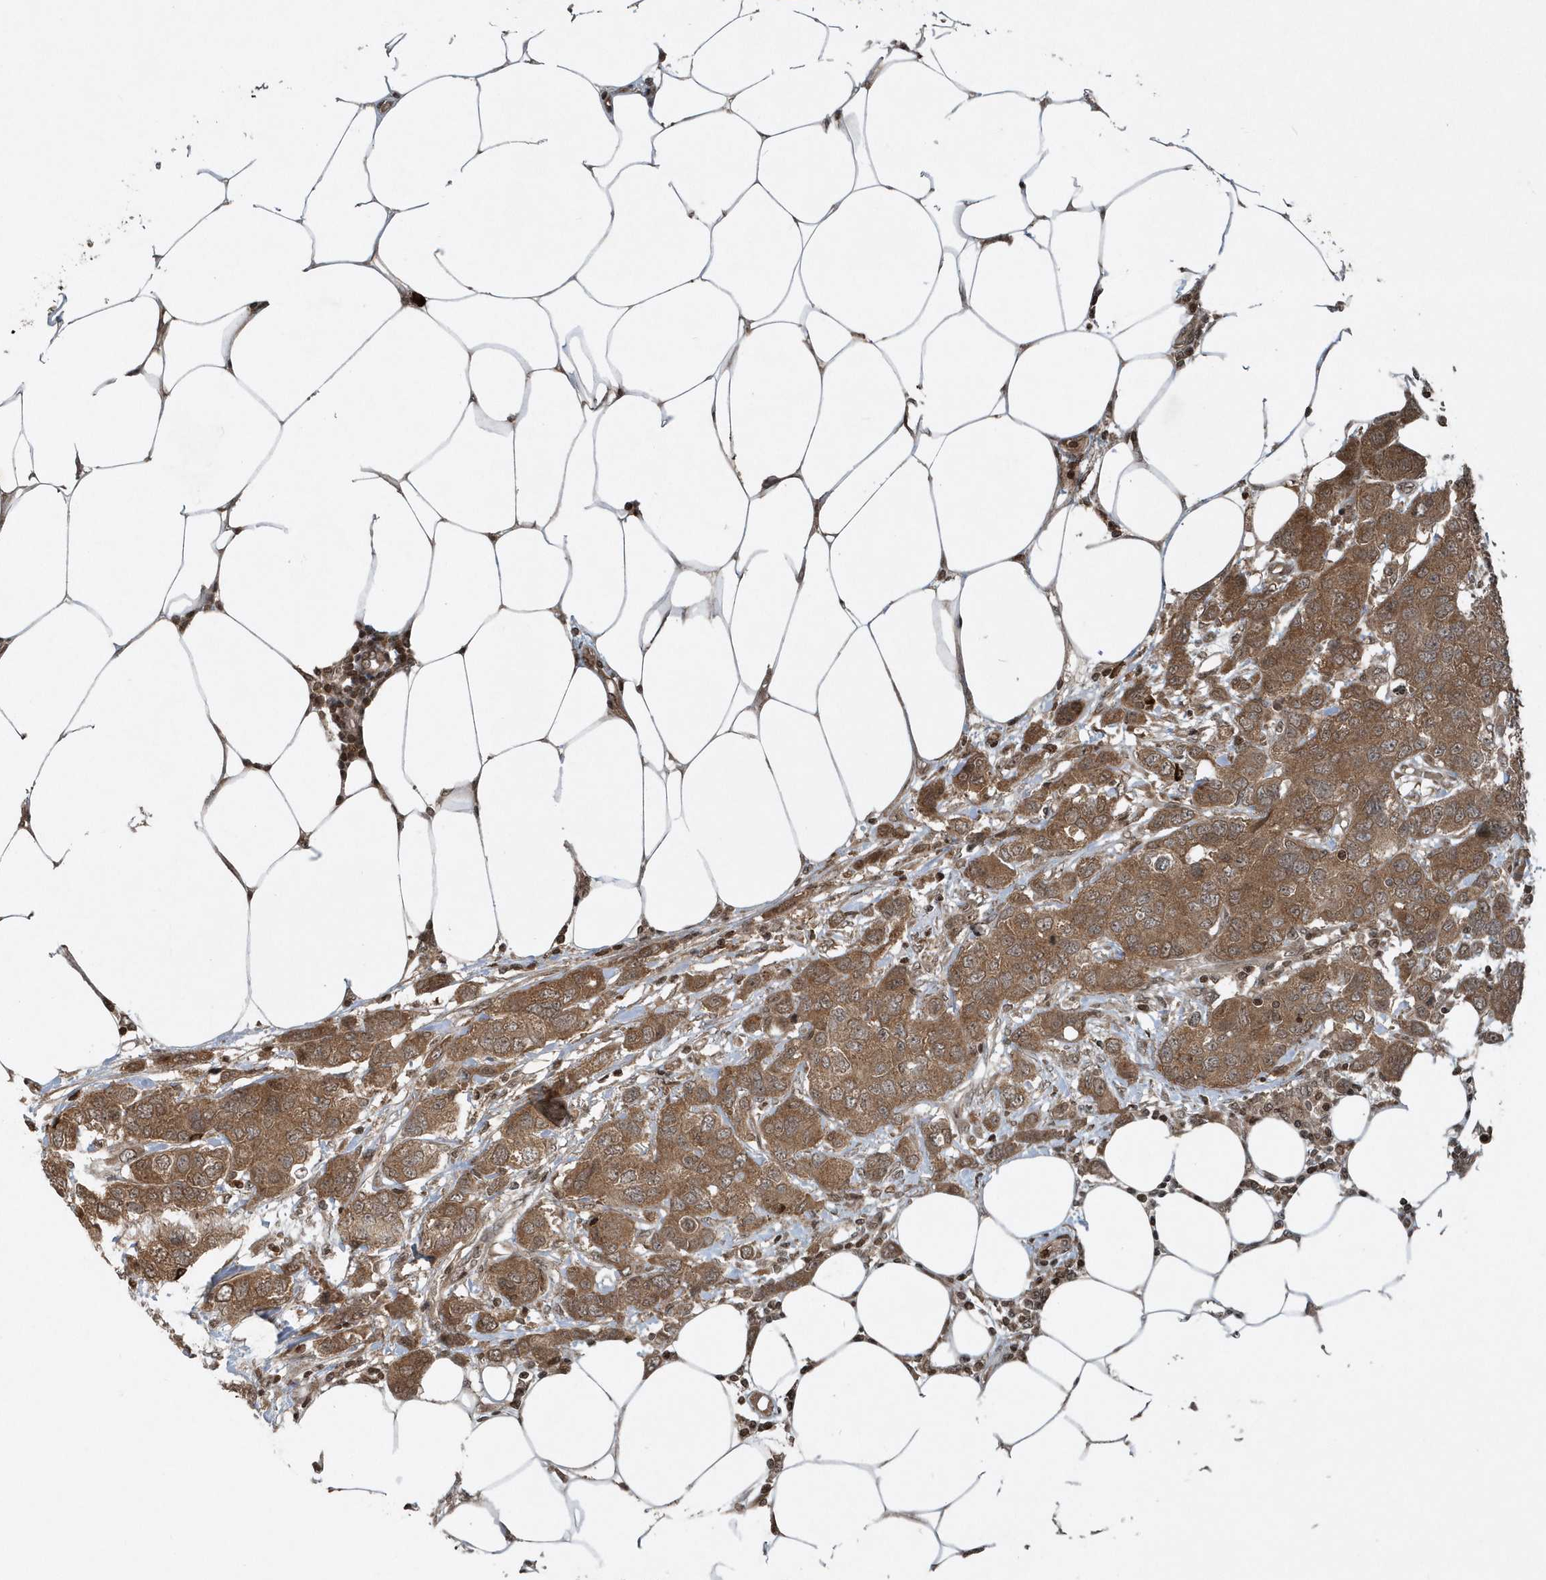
{"staining": {"intensity": "moderate", "quantity": ">75%", "location": "cytoplasmic/membranous"}, "tissue": "breast cancer", "cell_type": "Tumor cells", "image_type": "cancer", "snomed": [{"axis": "morphology", "description": "Duct carcinoma"}, {"axis": "topography", "description": "Breast"}], "caption": "Immunohistochemical staining of human breast cancer shows medium levels of moderate cytoplasmic/membranous protein expression in approximately >75% of tumor cells.", "gene": "EIF2B1", "patient": {"sex": "female", "age": 50}}